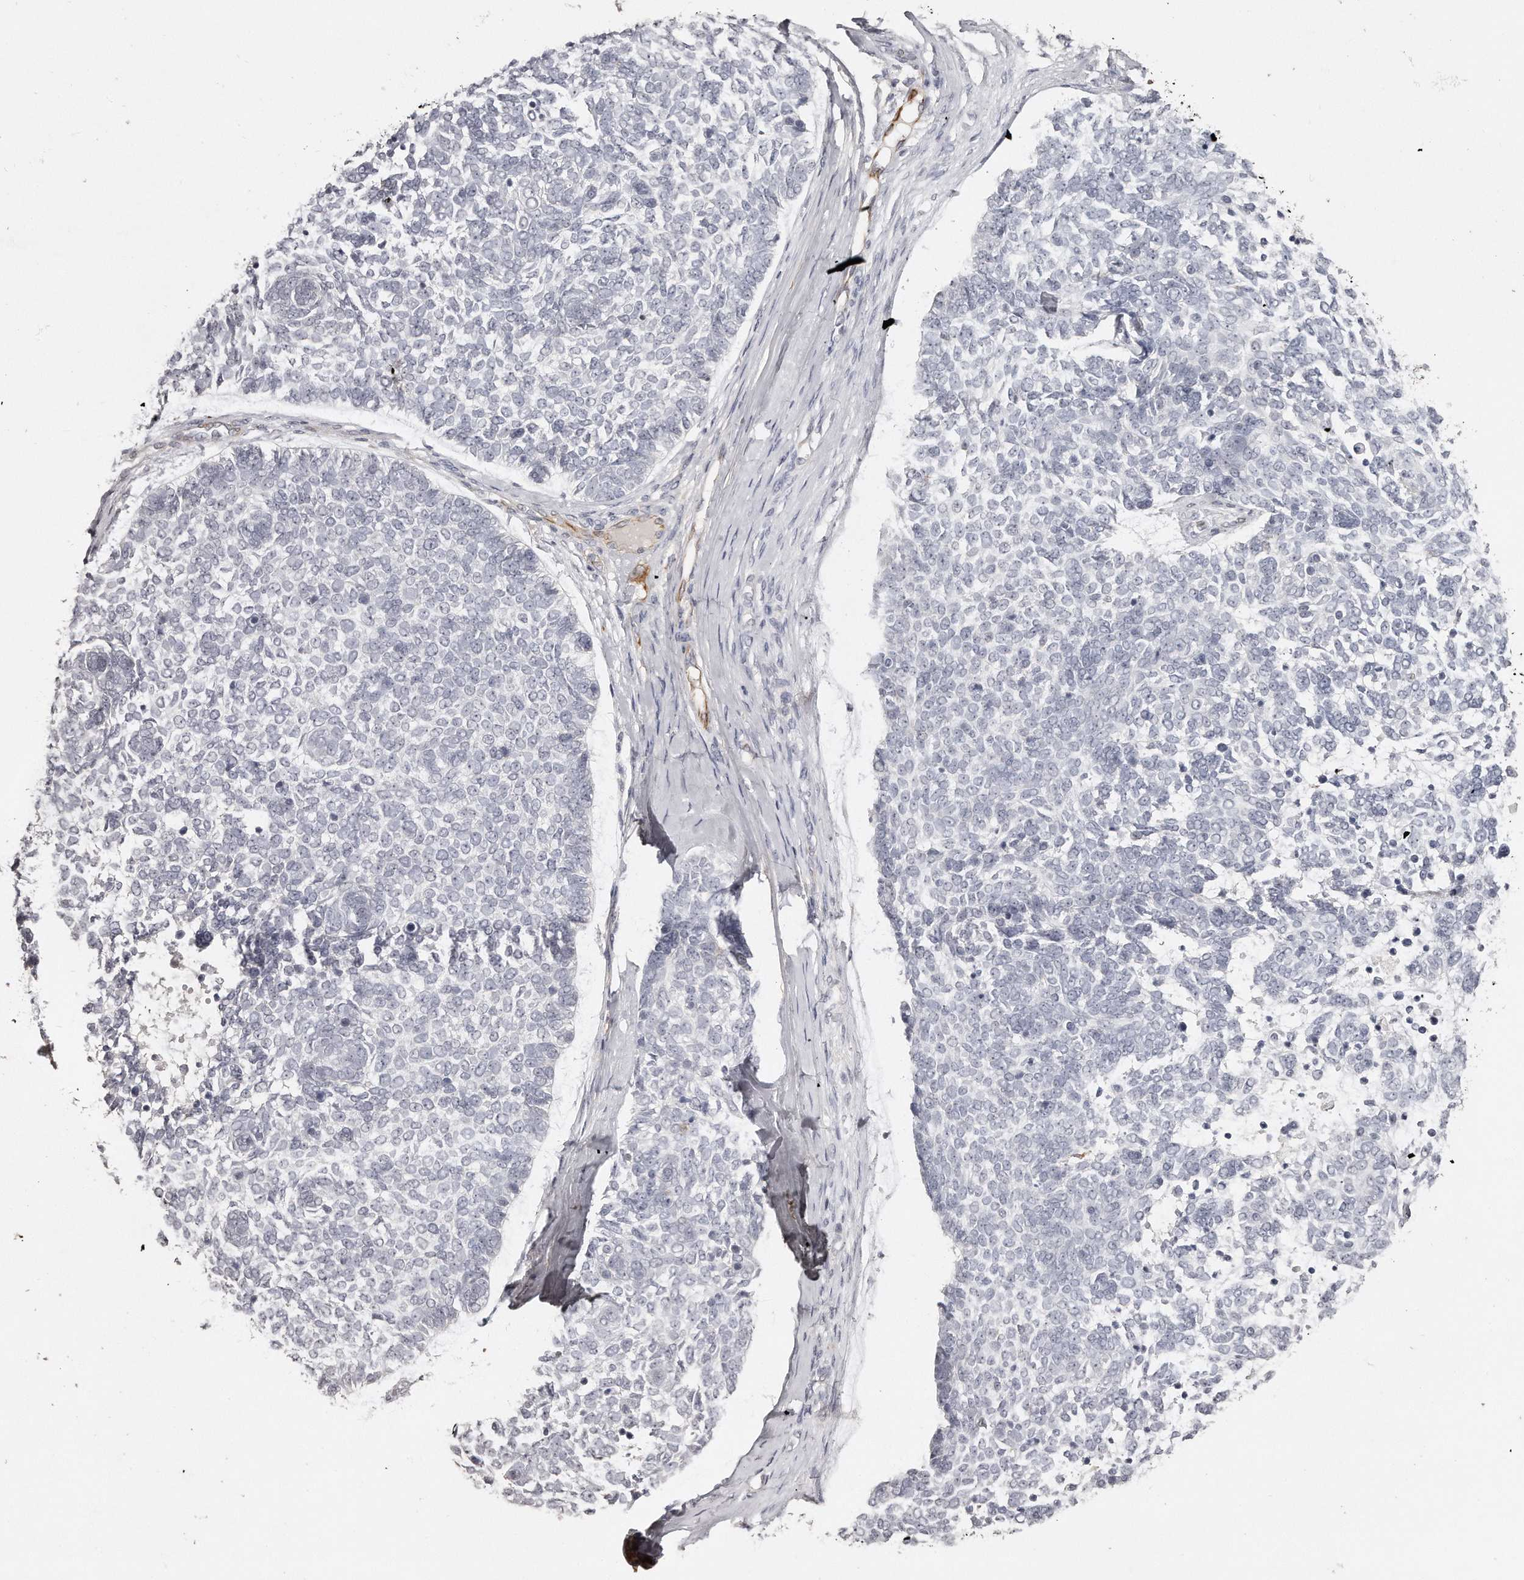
{"staining": {"intensity": "negative", "quantity": "none", "location": "none"}, "tissue": "skin cancer", "cell_type": "Tumor cells", "image_type": "cancer", "snomed": [{"axis": "morphology", "description": "Basal cell carcinoma"}, {"axis": "topography", "description": "Skin"}], "caption": "Tumor cells are negative for brown protein staining in skin cancer (basal cell carcinoma). (DAB (3,3'-diaminobenzidine) IHC with hematoxylin counter stain).", "gene": "ZYG11A", "patient": {"sex": "female", "age": 81}}